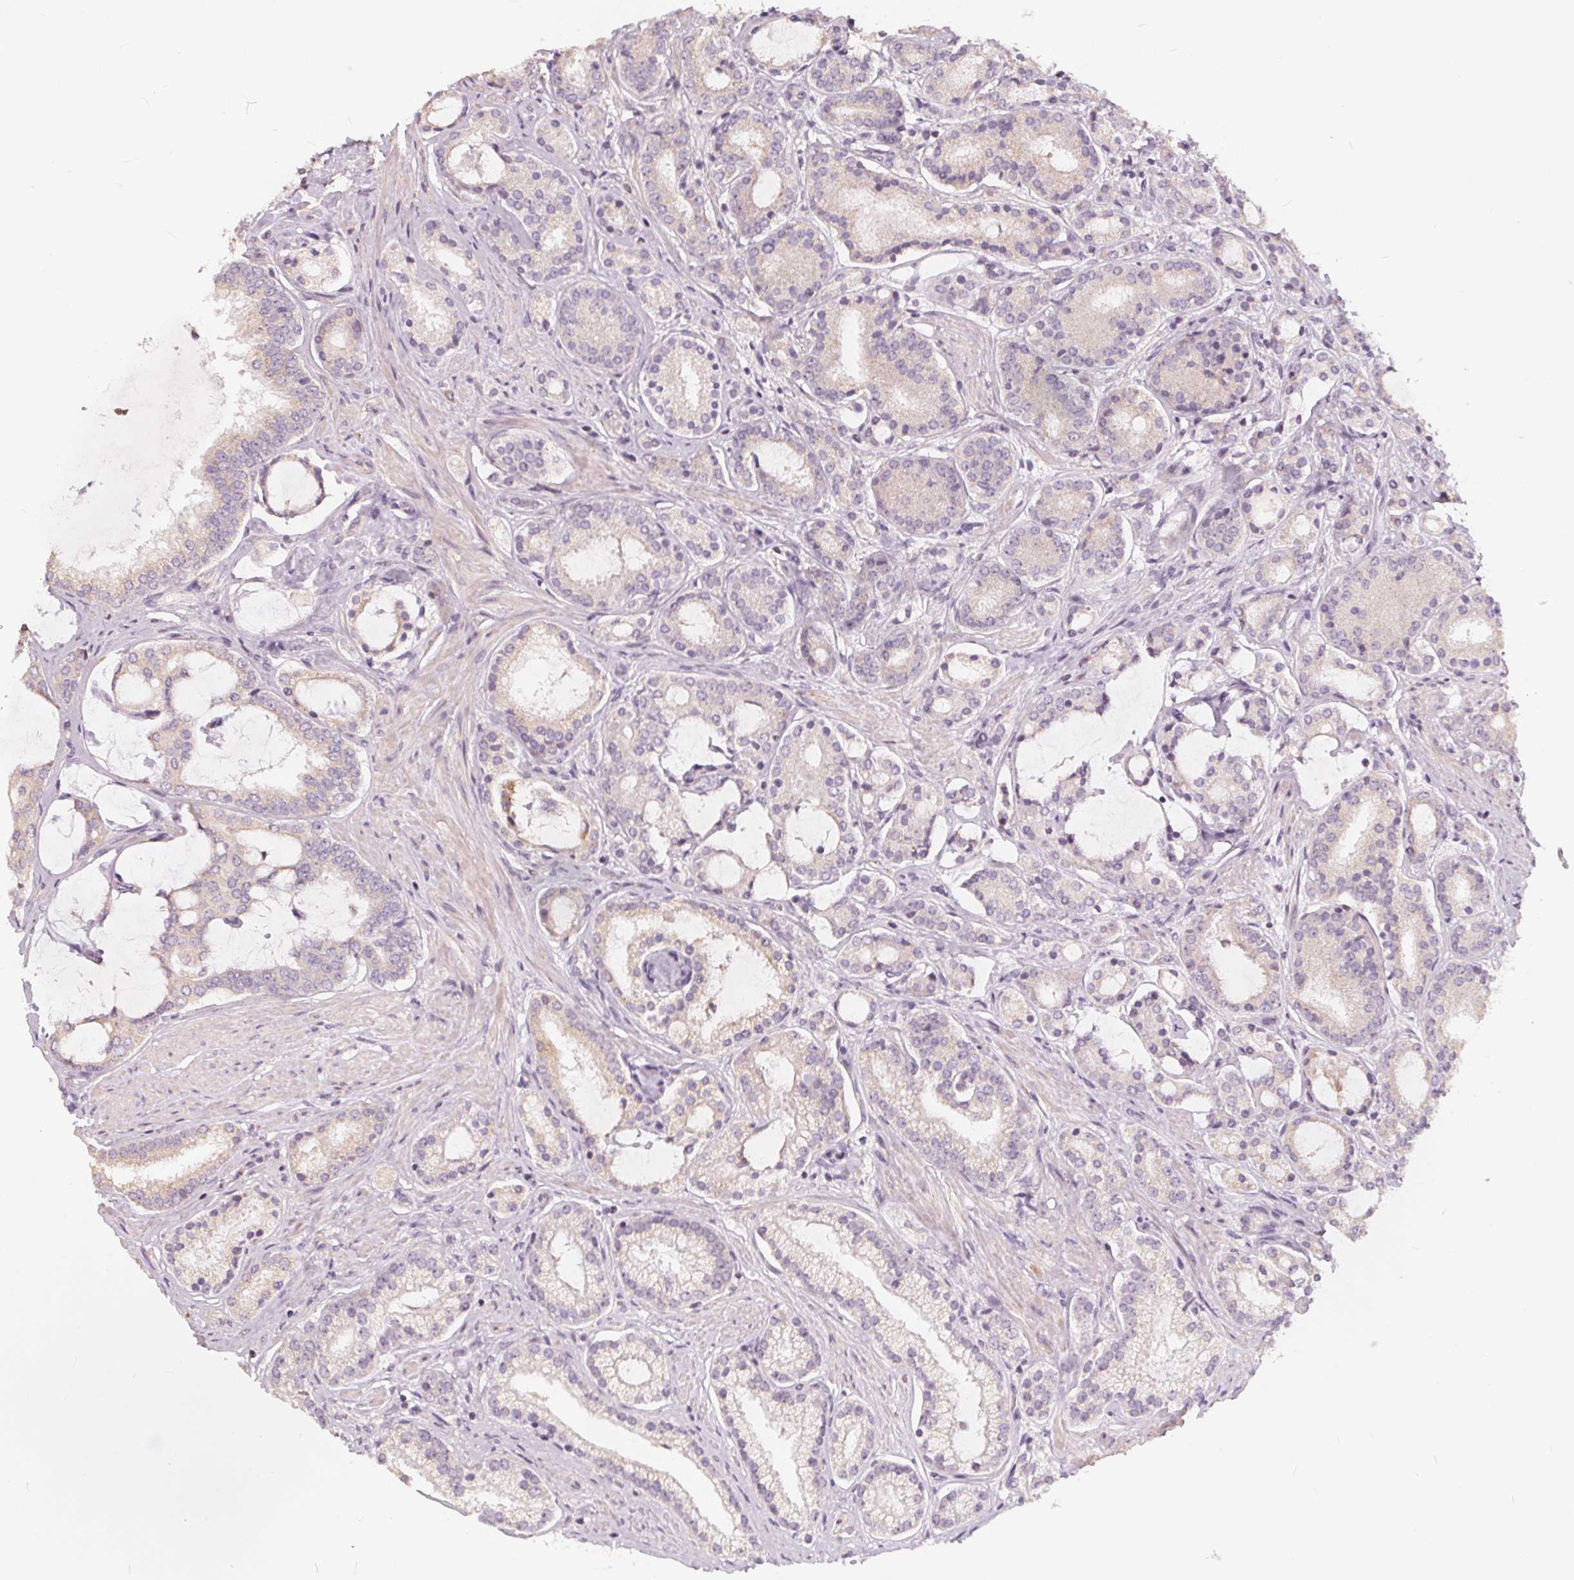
{"staining": {"intensity": "negative", "quantity": "none", "location": "none"}, "tissue": "prostate cancer", "cell_type": "Tumor cells", "image_type": "cancer", "snomed": [{"axis": "morphology", "description": "Adenocarcinoma, High grade"}, {"axis": "topography", "description": "Prostate"}], "caption": "Tumor cells show no significant protein positivity in adenocarcinoma (high-grade) (prostate). The staining is performed using DAB (3,3'-diaminobenzidine) brown chromogen with nuclei counter-stained in using hematoxylin.", "gene": "DRC3", "patient": {"sex": "male", "age": 63}}